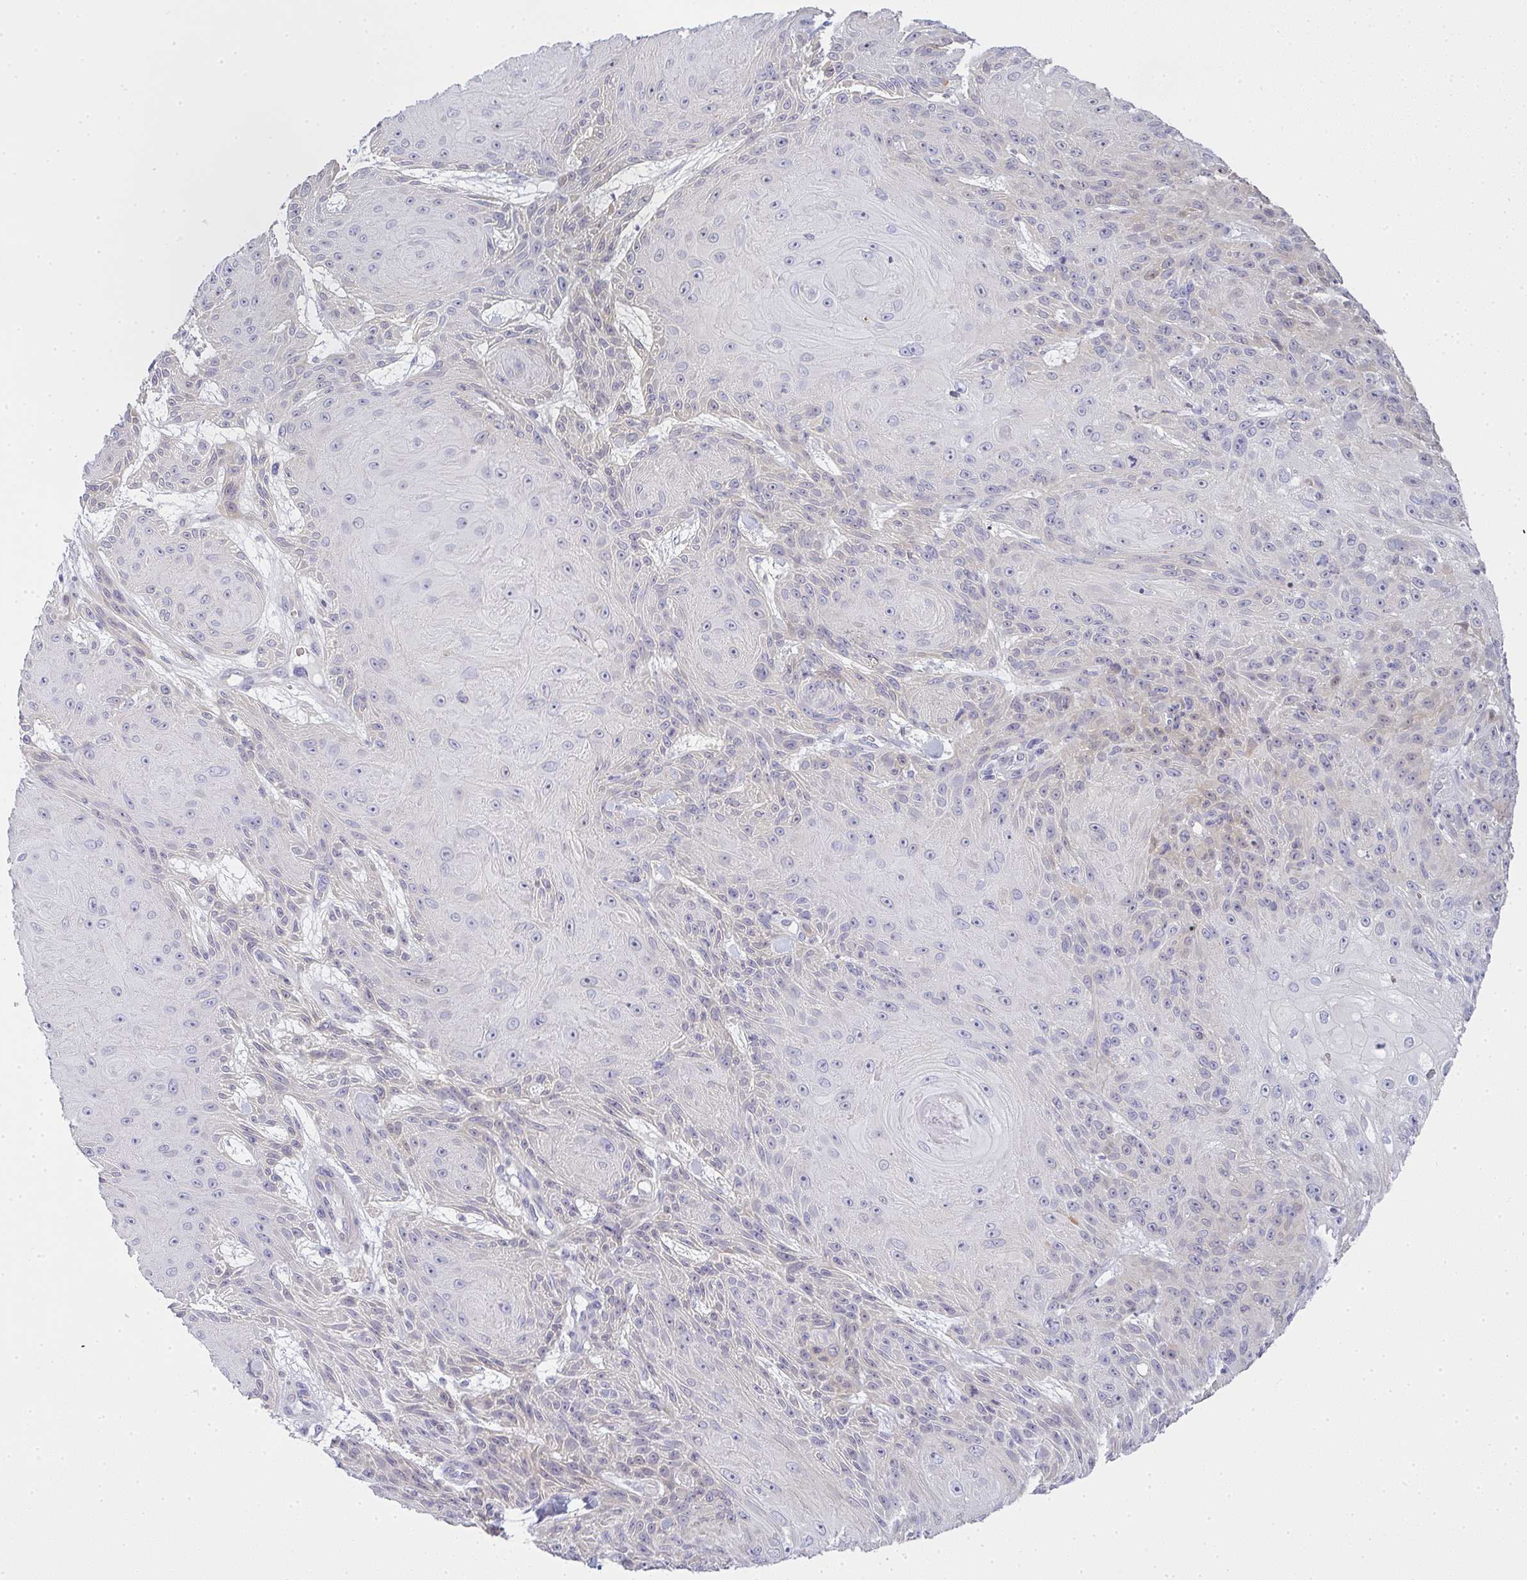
{"staining": {"intensity": "negative", "quantity": "none", "location": "none"}, "tissue": "skin cancer", "cell_type": "Tumor cells", "image_type": "cancer", "snomed": [{"axis": "morphology", "description": "Squamous cell carcinoma, NOS"}, {"axis": "topography", "description": "Skin"}], "caption": "A high-resolution image shows immunohistochemistry (IHC) staining of skin cancer (squamous cell carcinoma), which displays no significant staining in tumor cells.", "gene": "GSDMB", "patient": {"sex": "male", "age": 88}}